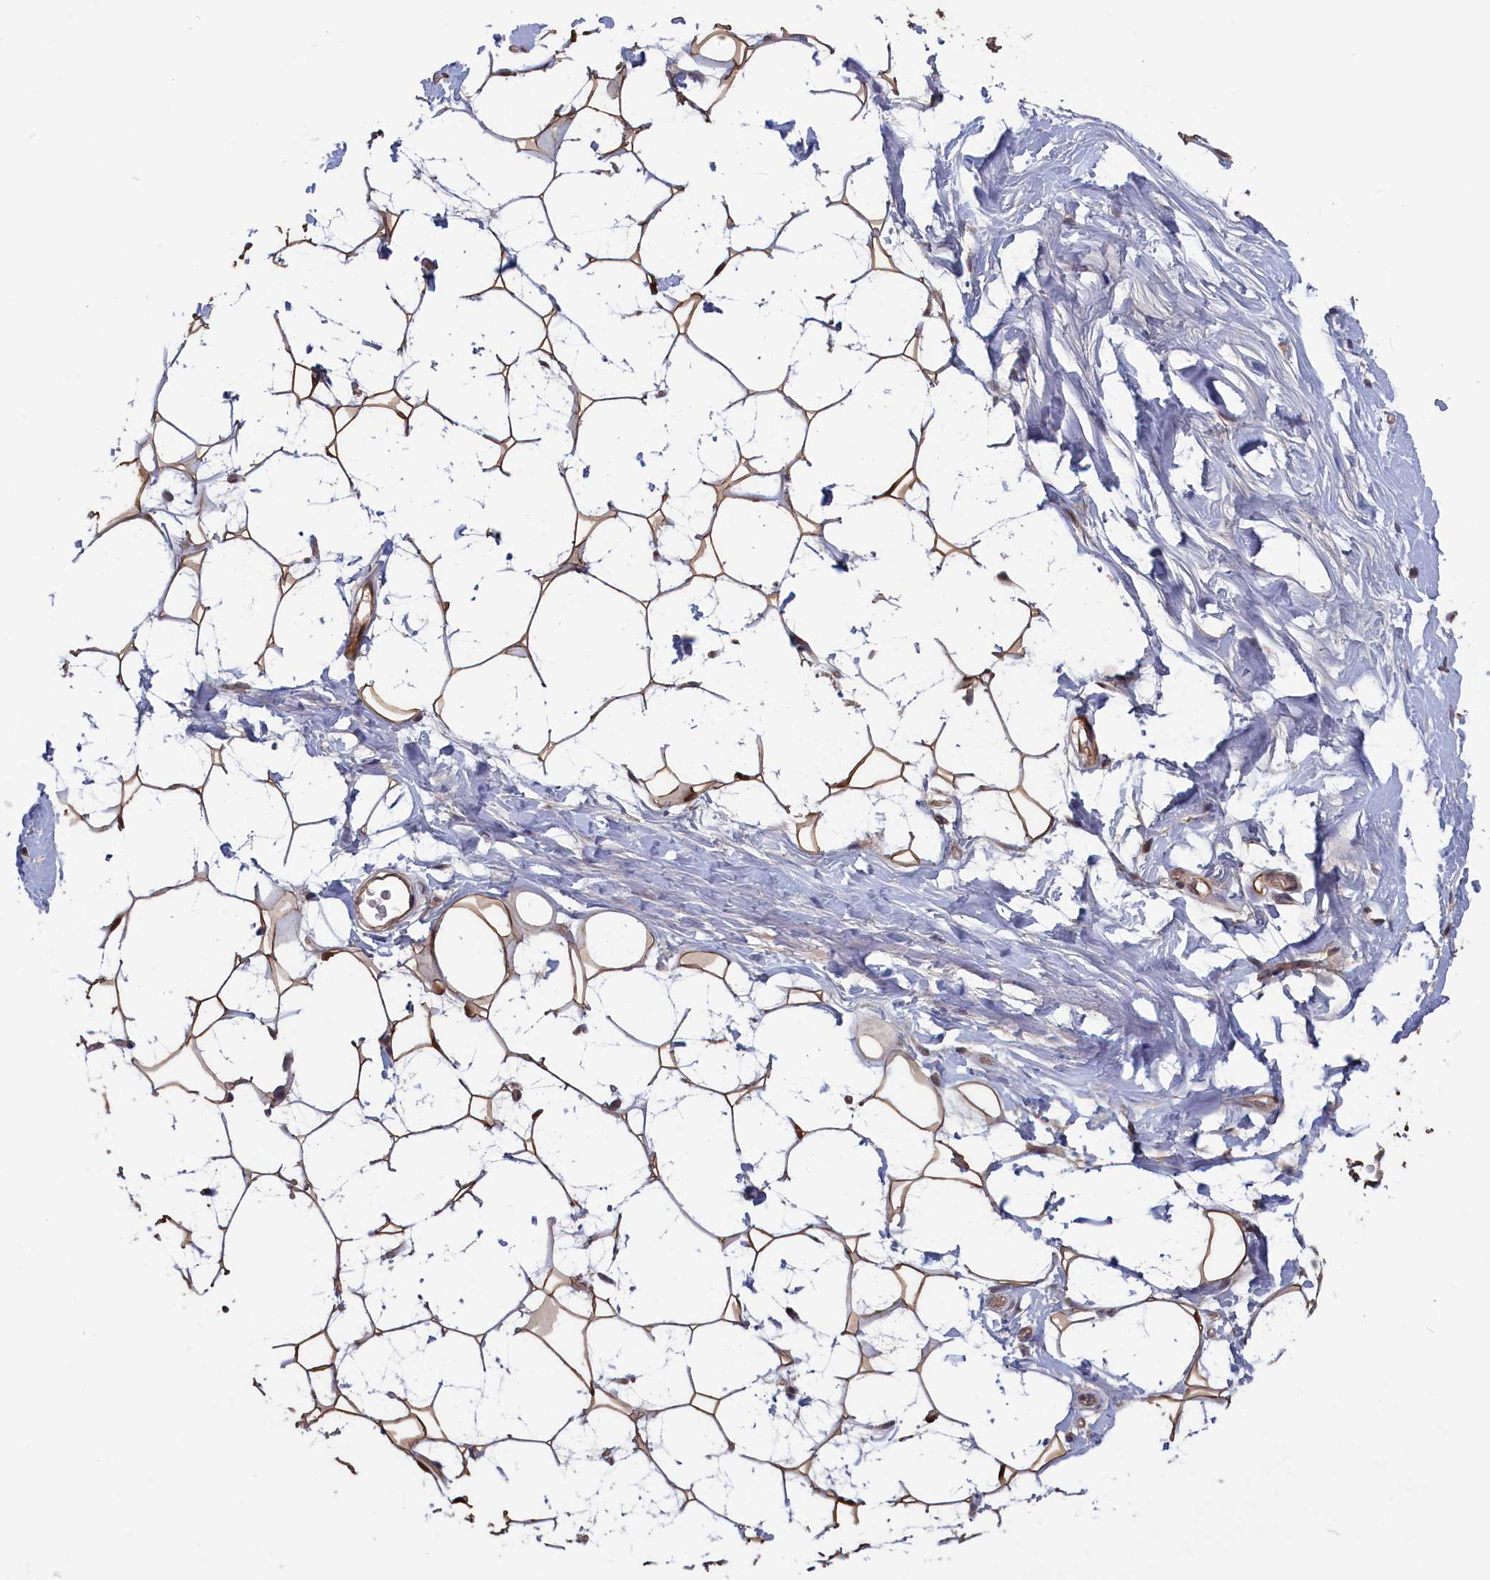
{"staining": {"intensity": "moderate", "quantity": "25%-75%", "location": "cytoplasmic/membranous"}, "tissue": "adipose tissue", "cell_type": "Adipocytes", "image_type": "normal", "snomed": [{"axis": "morphology", "description": "Normal tissue, NOS"}, {"axis": "topography", "description": "Breast"}], "caption": "Immunohistochemical staining of normal human adipose tissue exhibits moderate cytoplasmic/membranous protein positivity in approximately 25%-75% of adipocytes.", "gene": "PLP2", "patient": {"sex": "female", "age": 26}}